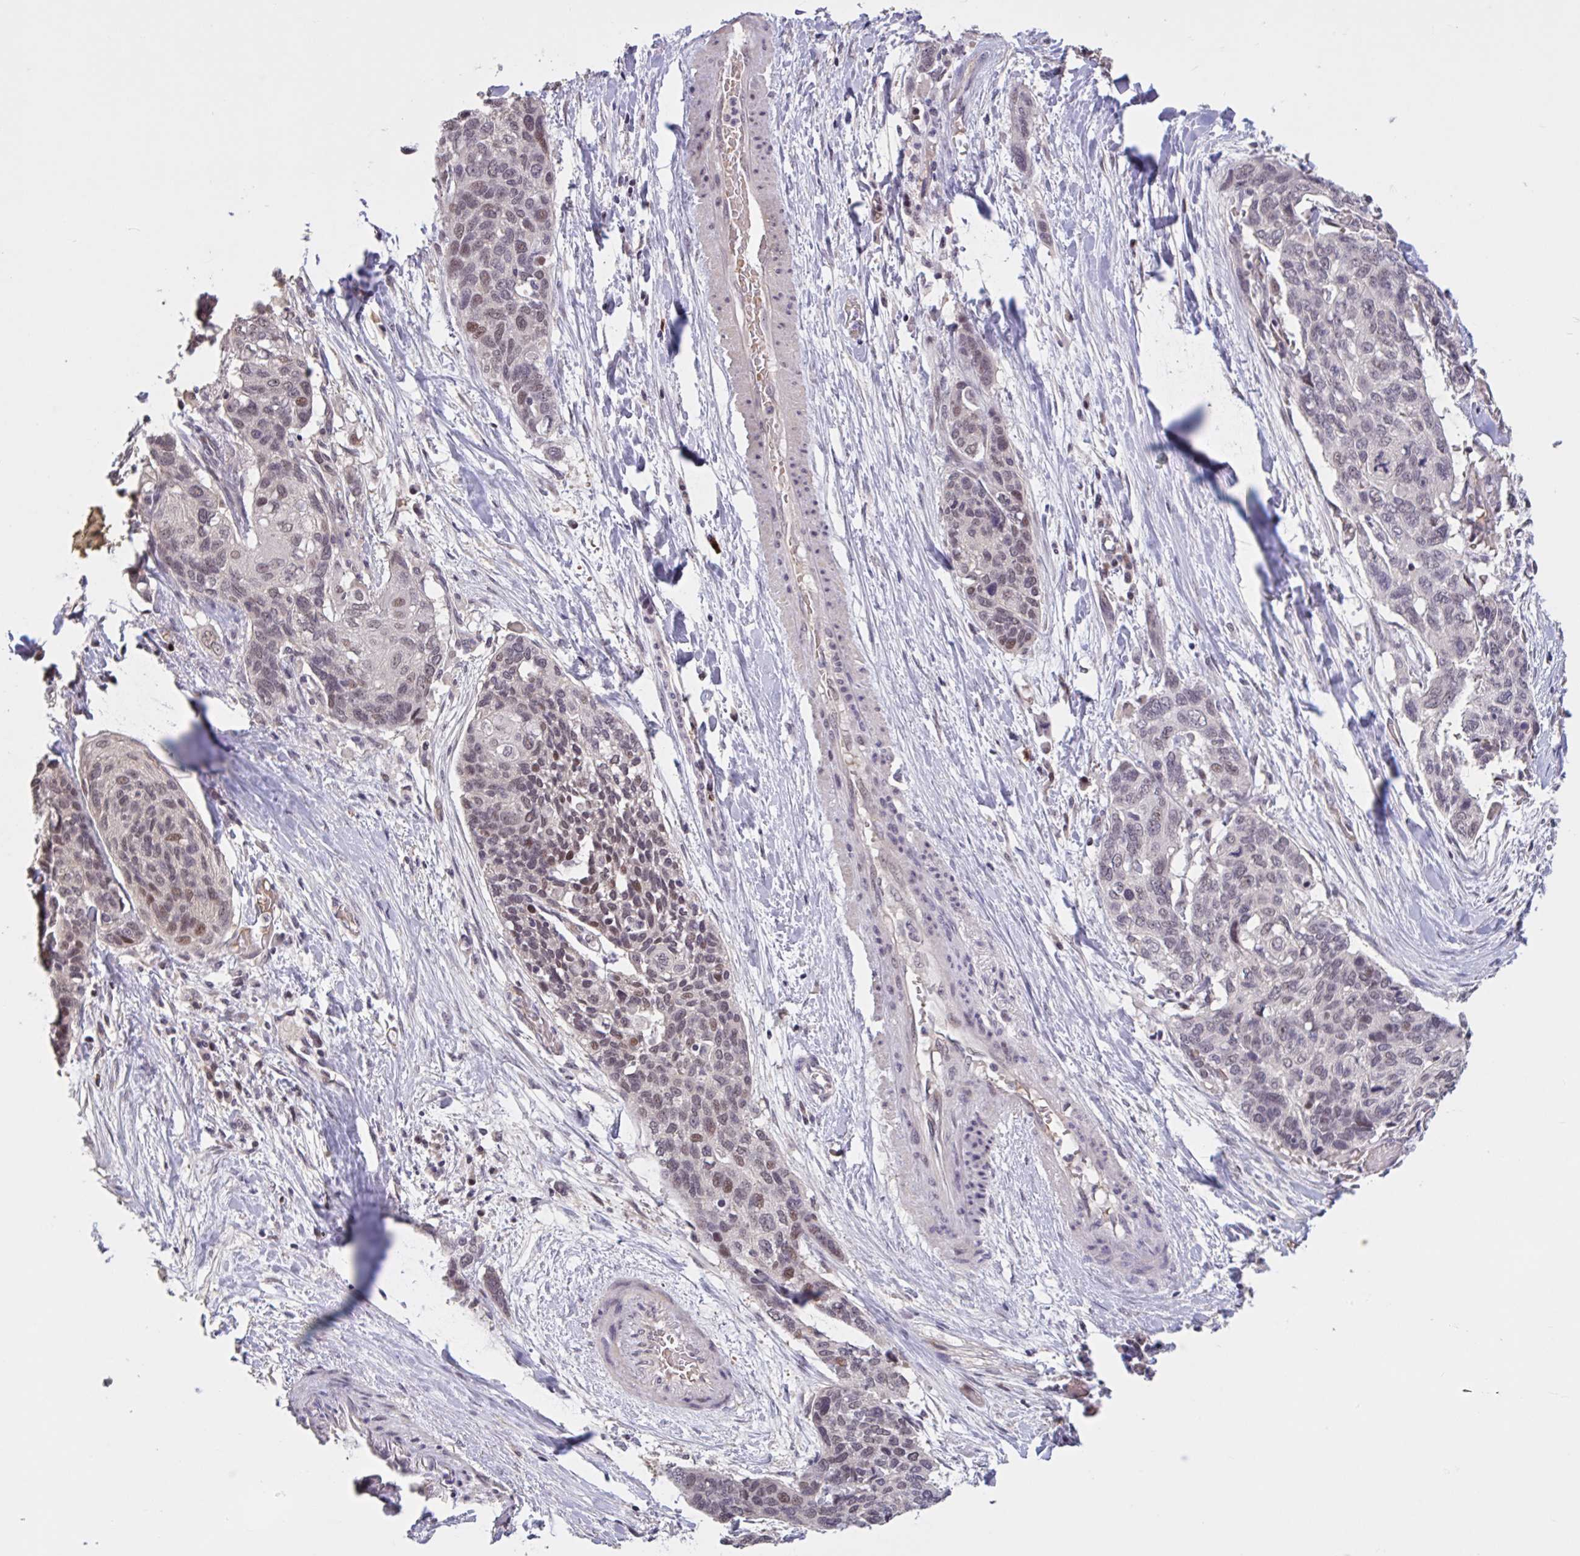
{"staining": {"intensity": "moderate", "quantity": "<25%", "location": "nuclear"}, "tissue": "lung cancer", "cell_type": "Tumor cells", "image_type": "cancer", "snomed": [{"axis": "morphology", "description": "Squamous cell carcinoma, NOS"}, {"axis": "morphology", "description": "Squamous cell carcinoma, metastatic, NOS"}, {"axis": "topography", "description": "Lymph node"}, {"axis": "topography", "description": "Lung"}], "caption": "IHC of lung cancer (squamous cell carcinoma) displays low levels of moderate nuclear positivity in about <25% of tumor cells.", "gene": "ZNF414", "patient": {"sex": "male", "age": 41}}